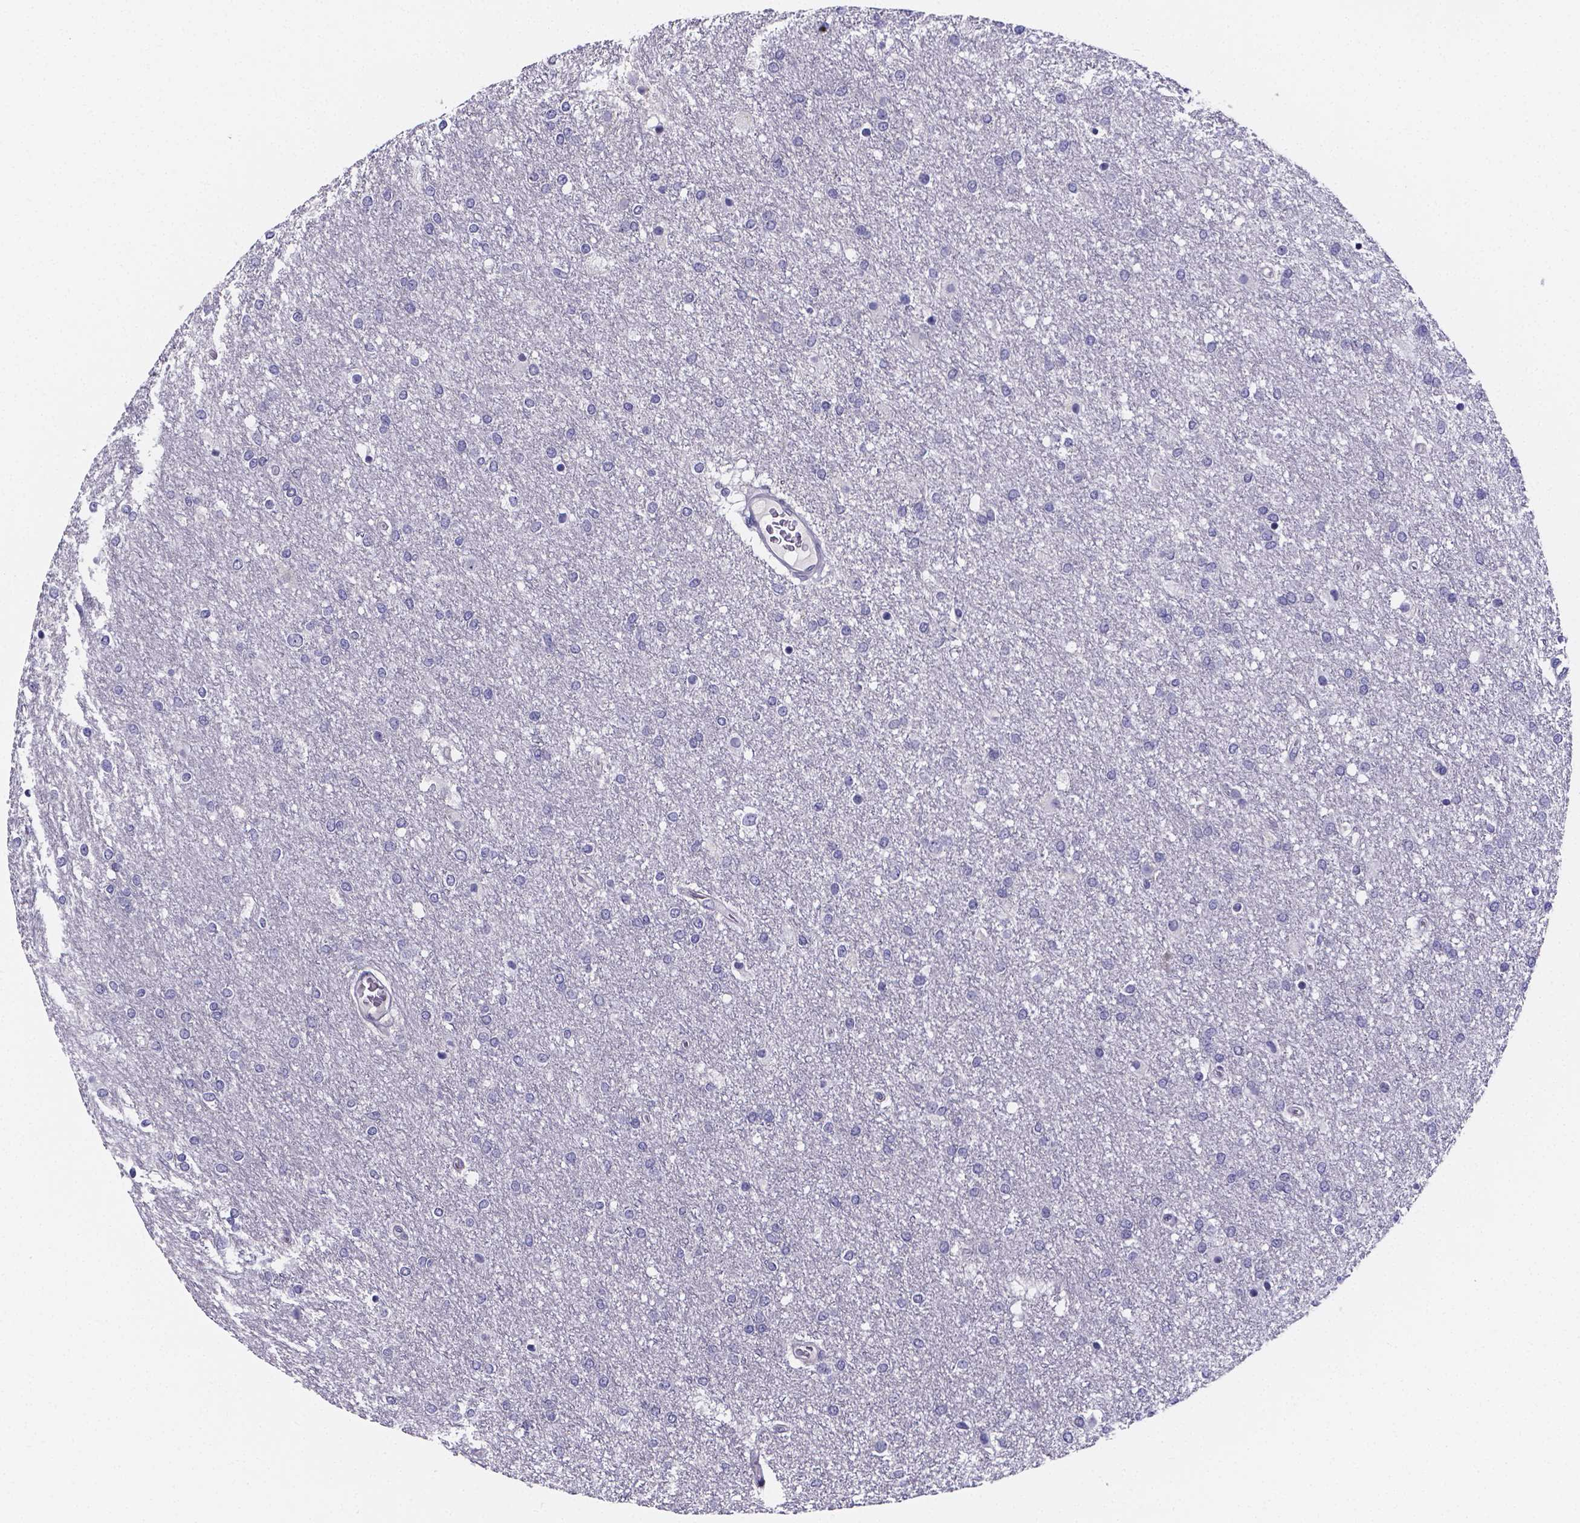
{"staining": {"intensity": "negative", "quantity": "none", "location": "none"}, "tissue": "glioma", "cell_type": "Tumor cells", "image_type": "cancer", "snomed": [{"axis": "morphology", "description": "Glioma, malignant, High grade"}, {"axis": "topography", "description": "Brain"}], "caption": "IHC of glioma exhibits no positivity in tumor cells. (DAB (3,3'-diaminobenzidine) IHC visualized using brightfield microscopy, high magnification).", "gene": "IZUMO1", "patient": {"sex": "female", "age": 61}}